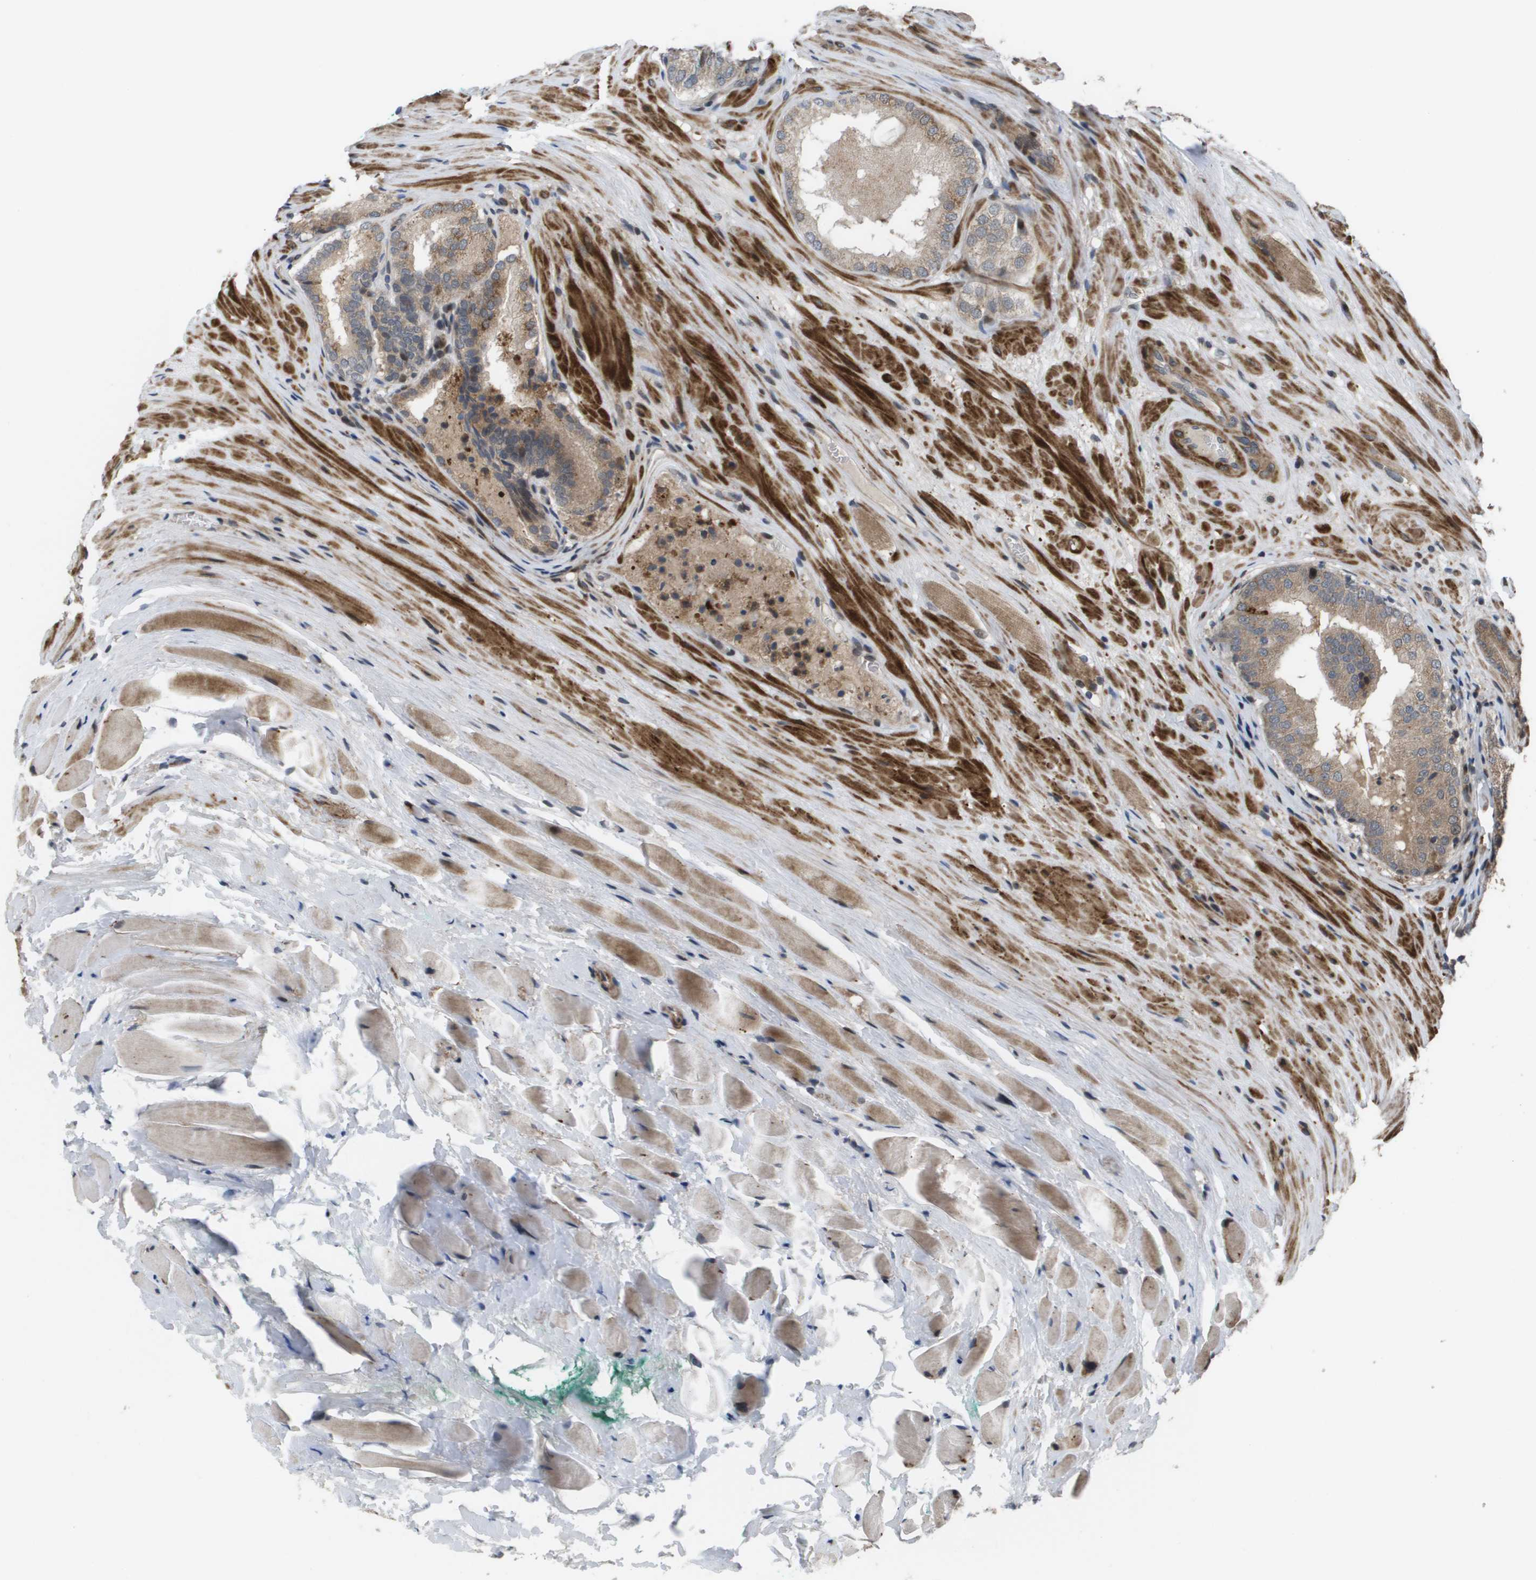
{"staining": {"intensity": "weak", "quantity": "<25%", "location": "cytoplasmic/membranous"}, "tissue": "prostate cancer", "cell_type": "Tumor cells", "image_type": "cancer", "snomed": [{"axis": "morphology", "description": "Adenocarcinoma, High grade"}, {"axis": "topography", "description": "Prostate"}], "caption": "Prostate cancer was stained to show a protein in brown. There is no significant positivity in tumor cells.", "gene": "AXIN2", "patient": {"sex": "male", "age": 59}}